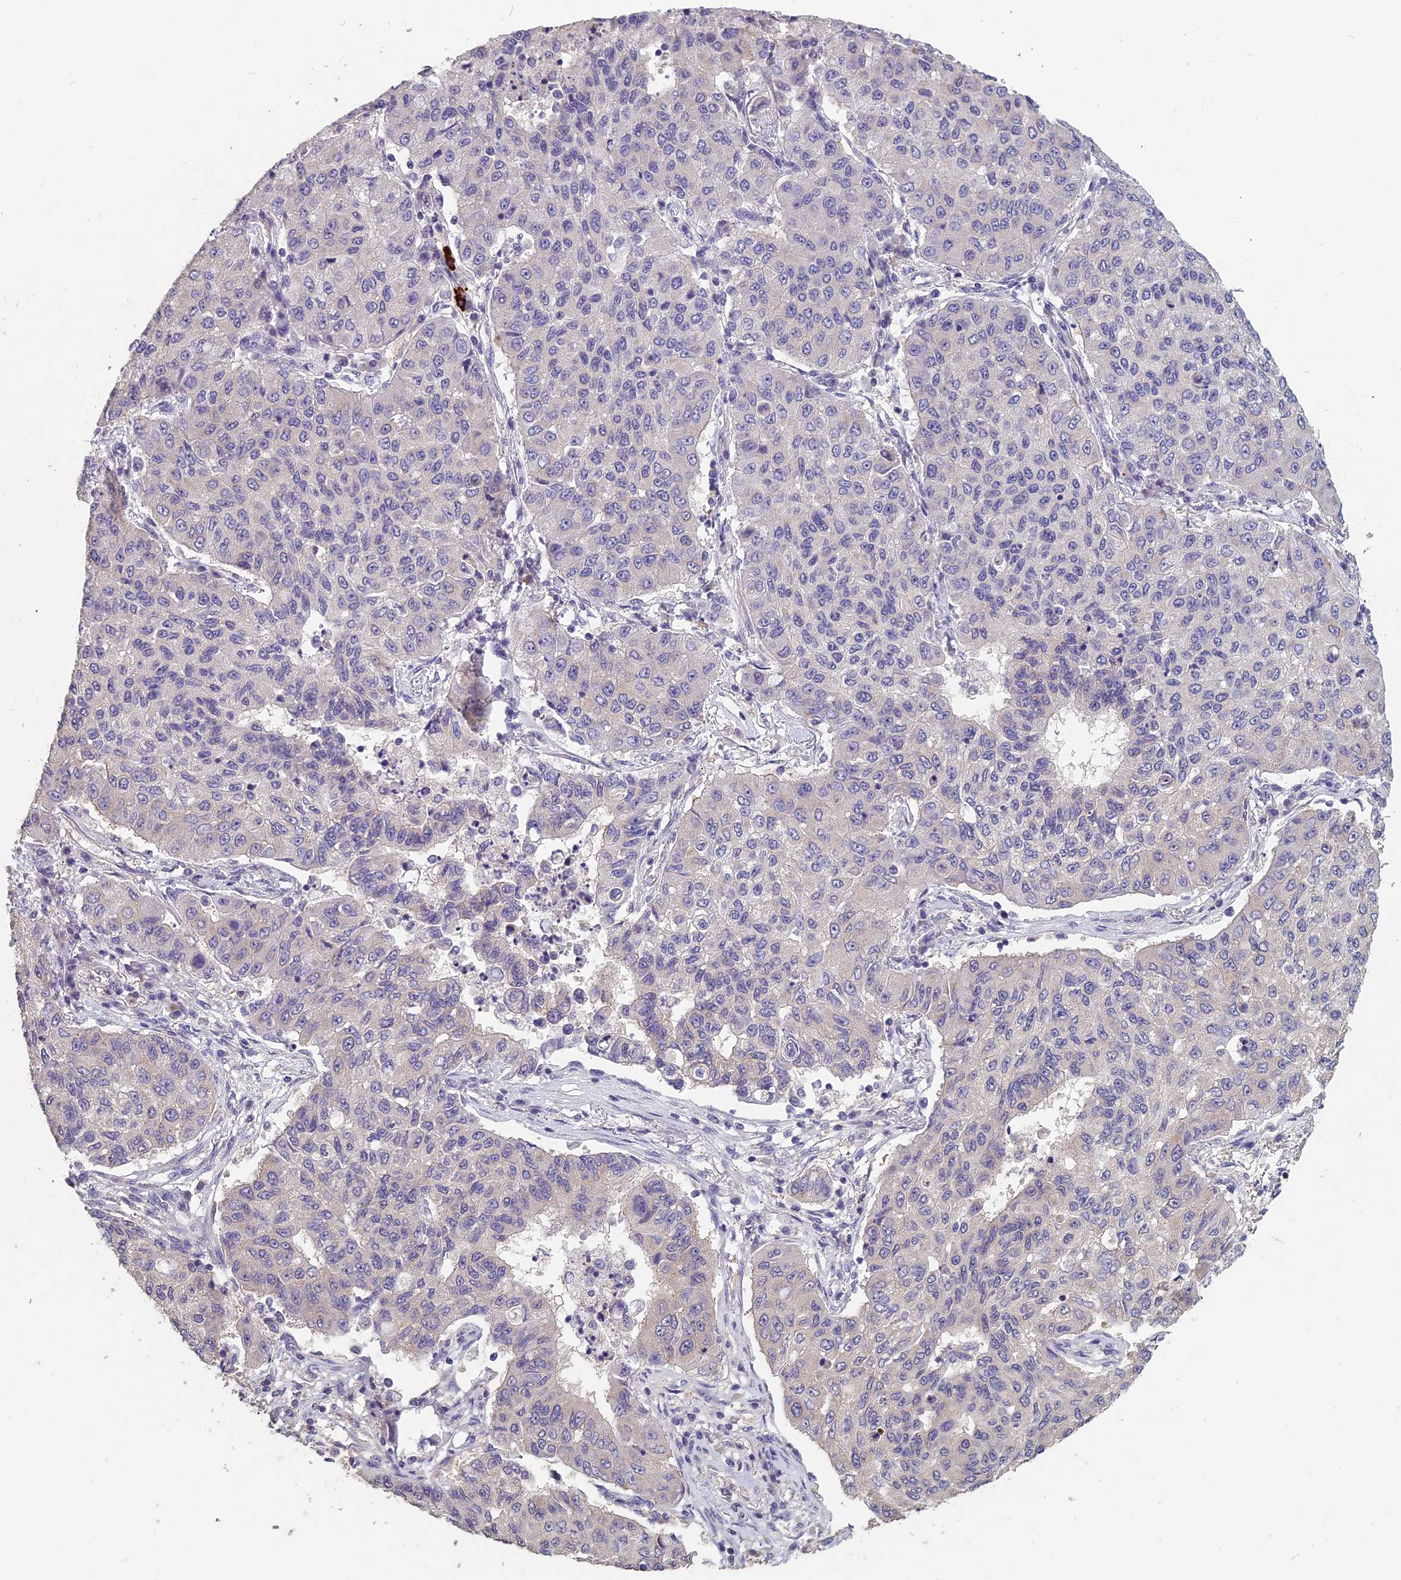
{"staining": {"intensity": "negative", "quantity": "none", "location": "none"}, "tissue": "lung cancer", "cell_type": "Tumor cells", "image_type": "cancer", "snomed": [{"axis": "morphology", "description": "Squamous cell carcinoma, NOS"}, {"axis": "topography", "description": "Lung"}], "caption": "Immunohistochemical staining of human lung cancer (squamous cell carcinoma) reveals no significant positivity in tumor cells. The staining was performed using DAB (3,3'-diaminobenzidine) to visualize the protein expression in brown, while the nuclei were stained in blue with hematoxylin (Magnification: 20x).", "gene": "CEACAM16", "patient": {"sex": "male", "age": 74}}